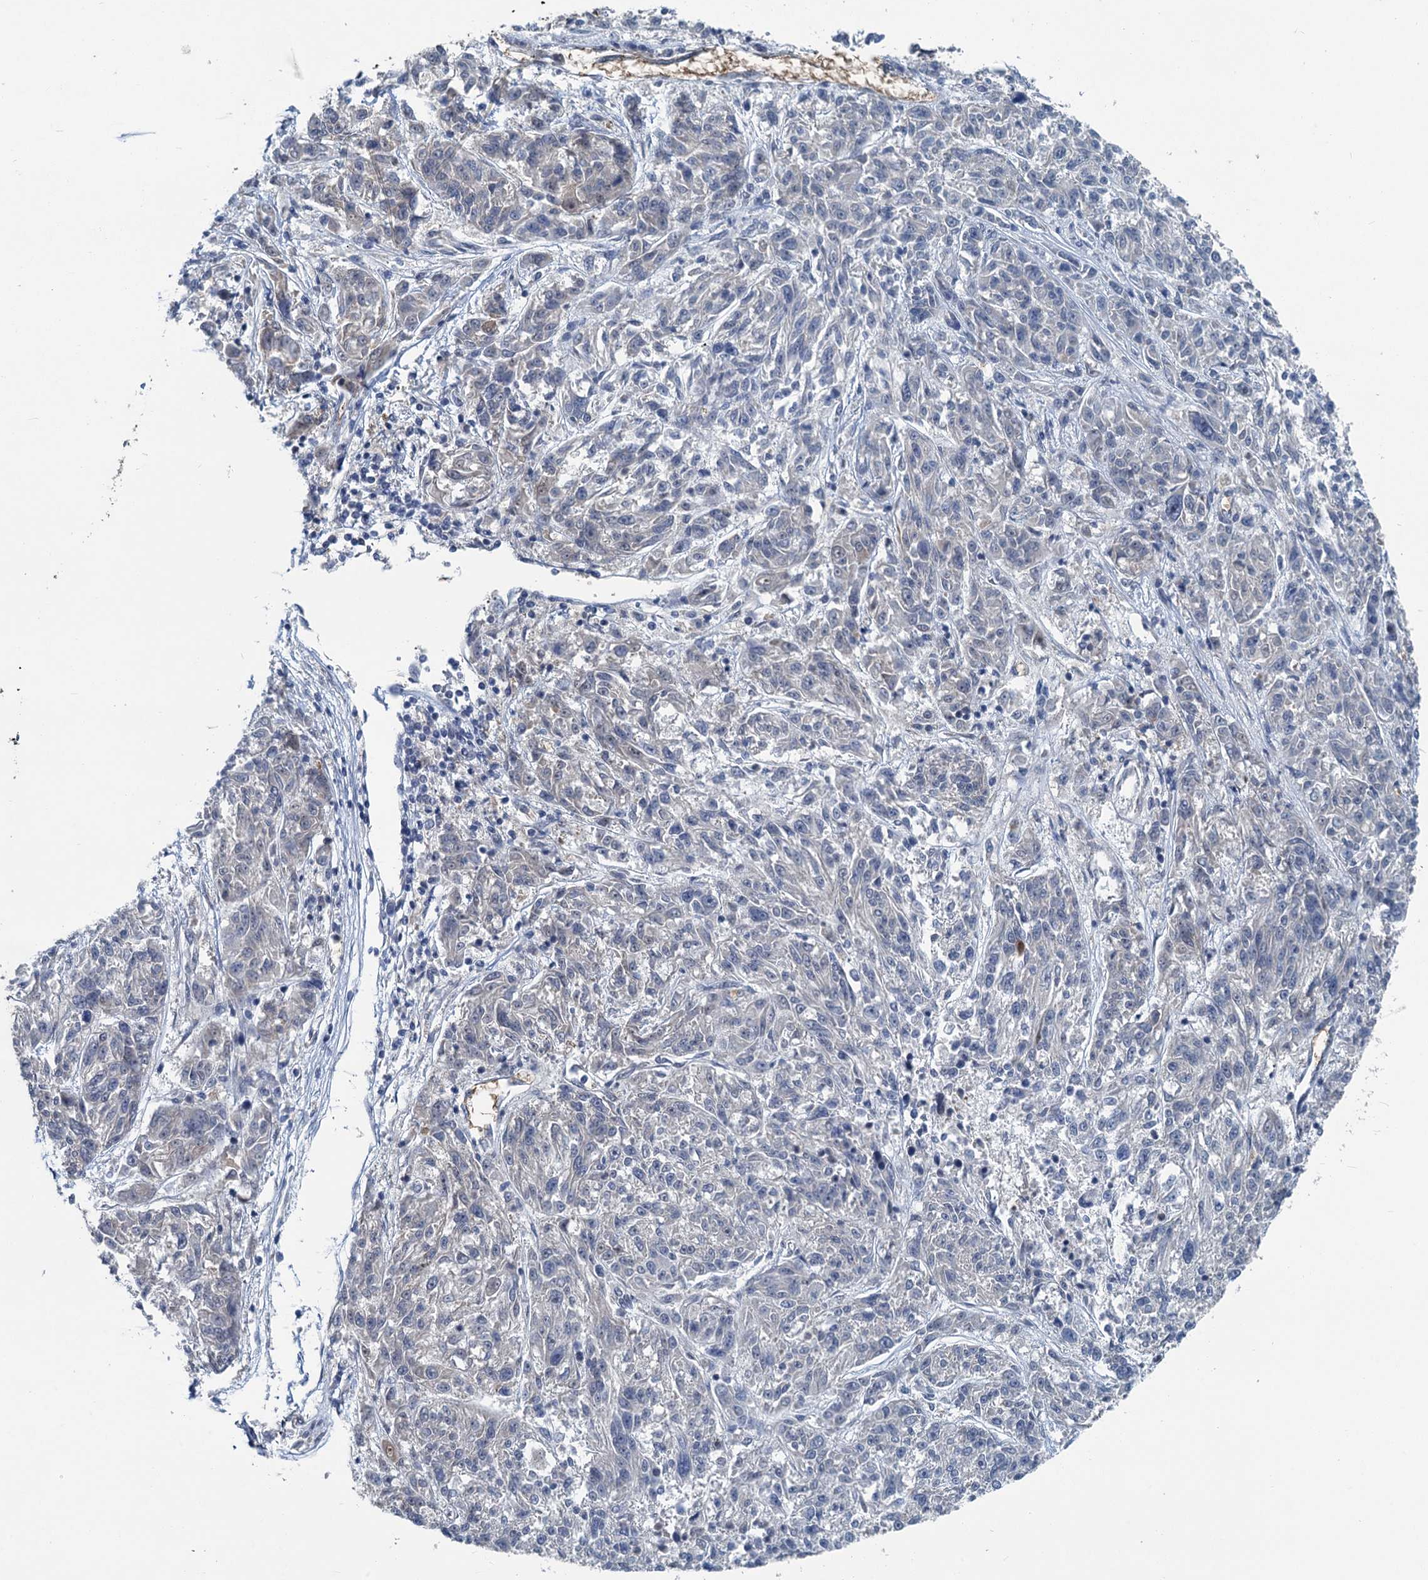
{"staining": {"intensity": "negative", "quantity": "none", "location": "none"}, "tissue": "melanoma", "cell_type": "Tumor cells", "image_type": "cancer", "snomed": [{"axis": "morphology", "description": "Malignant melanoma, NOS"}, {"axis": "topography", "description": "Skin"}], "caption": "Immunohistochemistry of human melanoma demonstrates no expression in tumor cells.", "gene": "GCLM", "patient": {"sex": "male", "age": 53}}